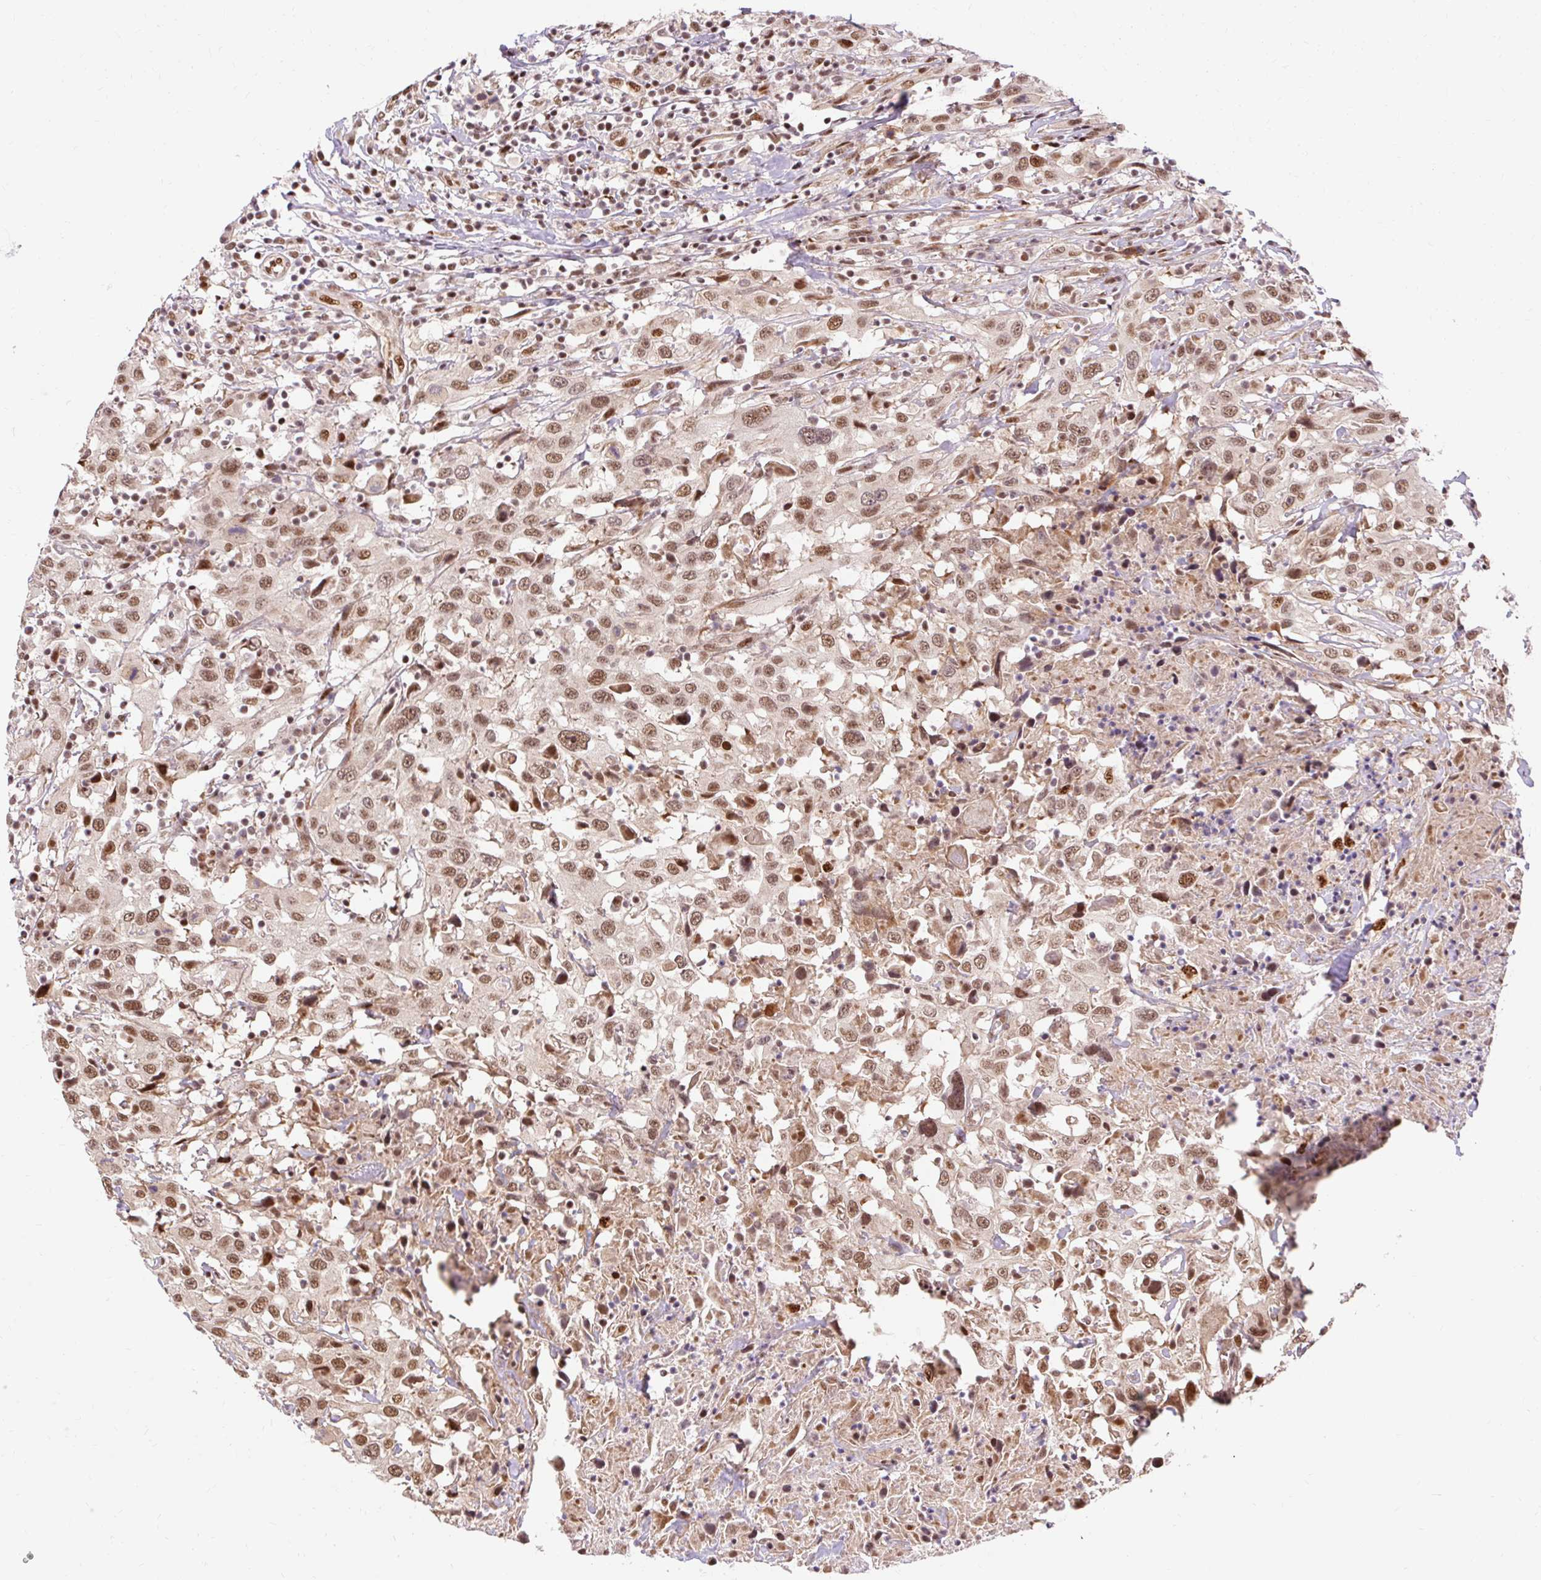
{"staining": {"intensity": "moderate", "quantity": ">75%", "location": "nuclear"}, "tissue": "urothelial cancer", "cell_type": "Tumor cells", "image_type": "cancer", "snomed": [{"axis": "morphology", "description": "Urothelial carcinoma, High grade"}, {"axis": "topography", "description": "Urinary bladder"}], "caption": "Protein staining reveals moderate nuclear positivity in about >75% of tumor cells in urothelial carcinoma (high-grade).", "gene": "MECOM", "patient": {"sex": "male", "age": 61}}